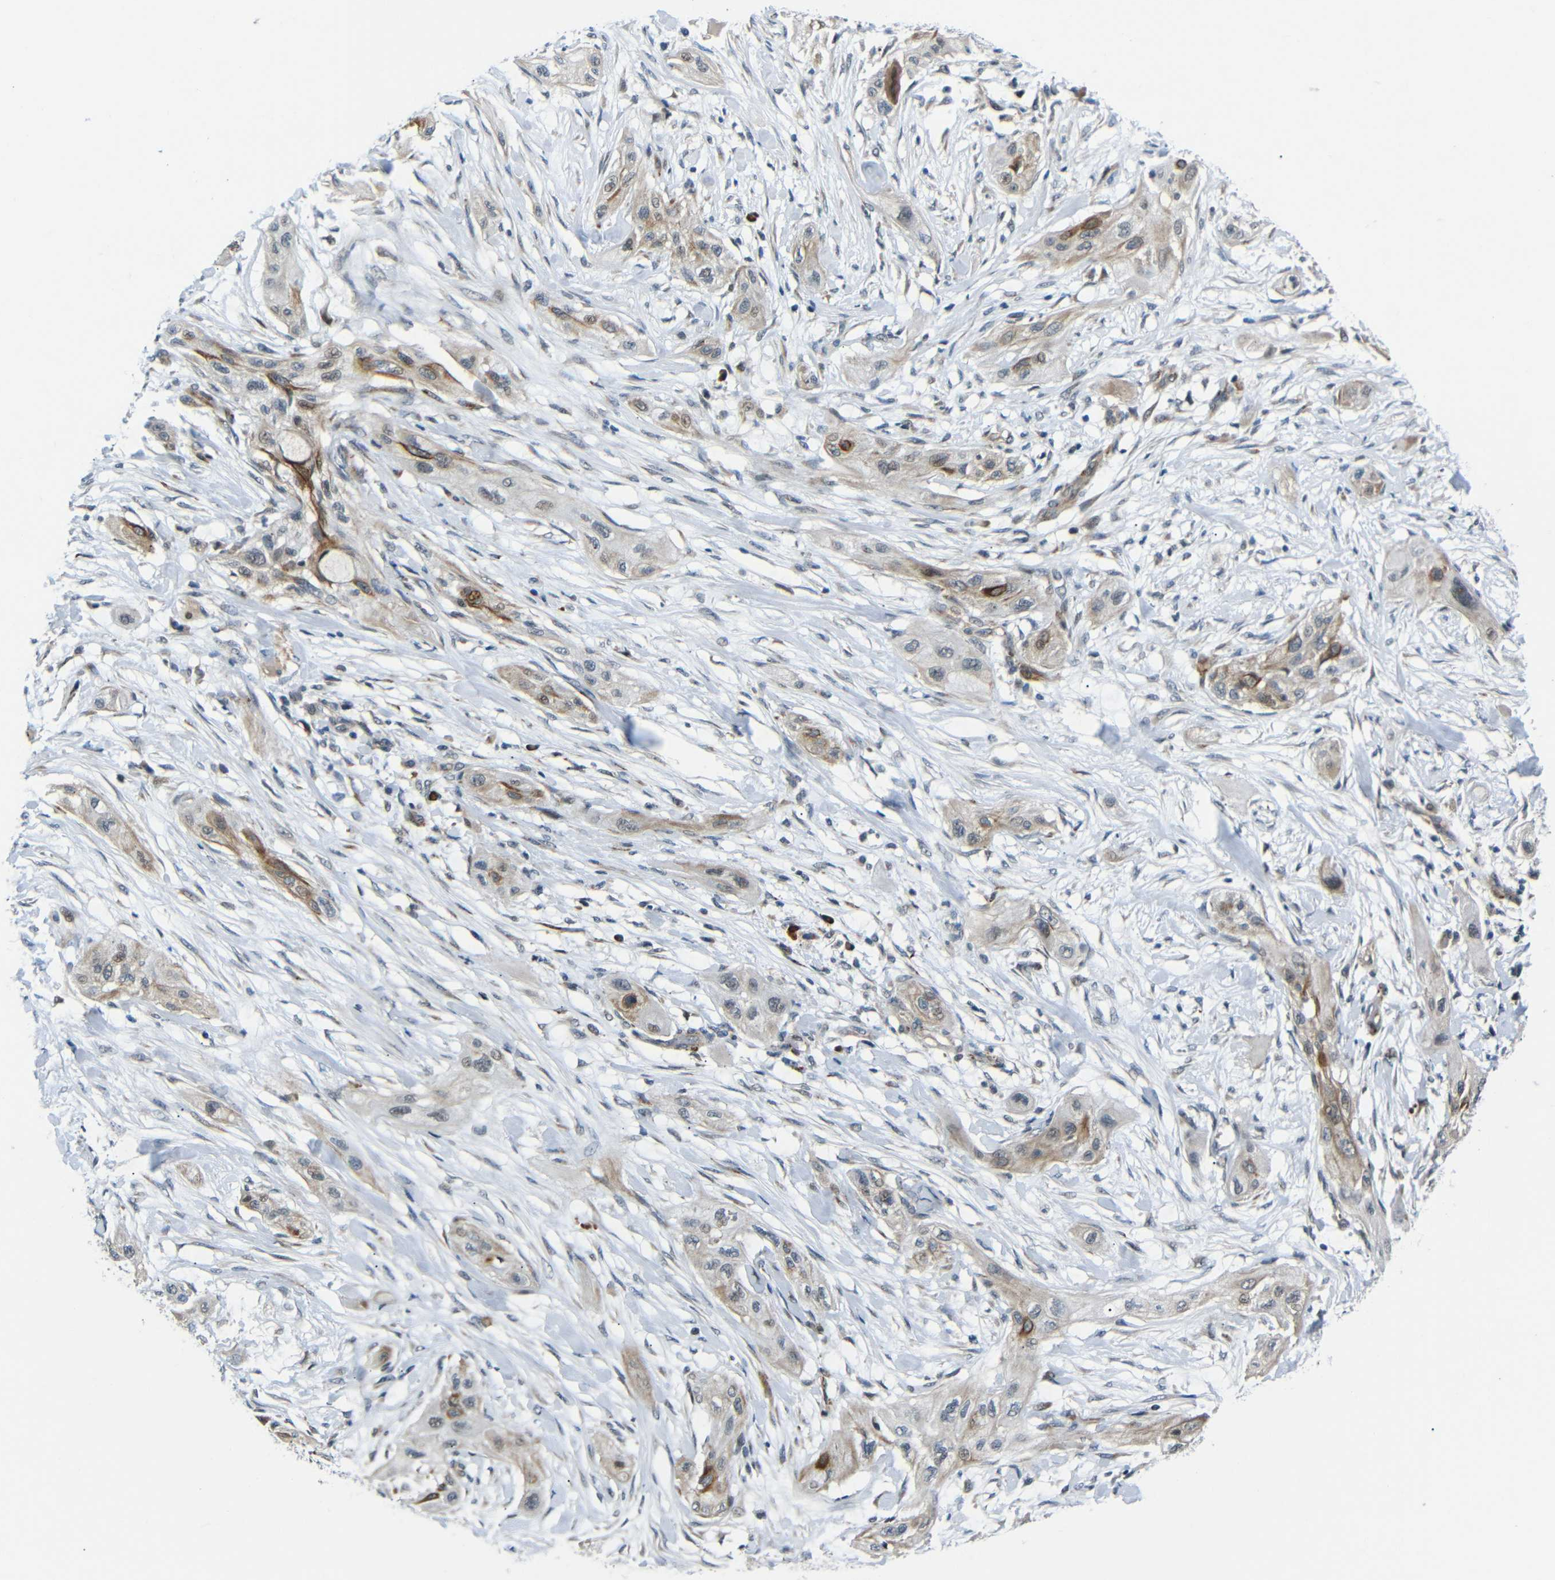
{"staining": {"intensity": "moderate", "quantity": "25%-75%", "location": "cytoplasmic/membranous"}, "tissue": "lung cancer", "cell_type": "Tumor cells", "image_type": "cancer", "snomed": [{"axis": "morphology", "description": "Squamous cell carcinoma, NOS"}, {"axis": "topography", "description": "Lung"}], "caption": "DAB immunohistochemical staining of human lung cancer (squamous cell carcinoma) shows moderate cytoplasmic/membranous protein positivity in approximately 25%-75% of tumor cells.", "gene": "SYDE1", "patient": {"sex": "female", "age": 47}}